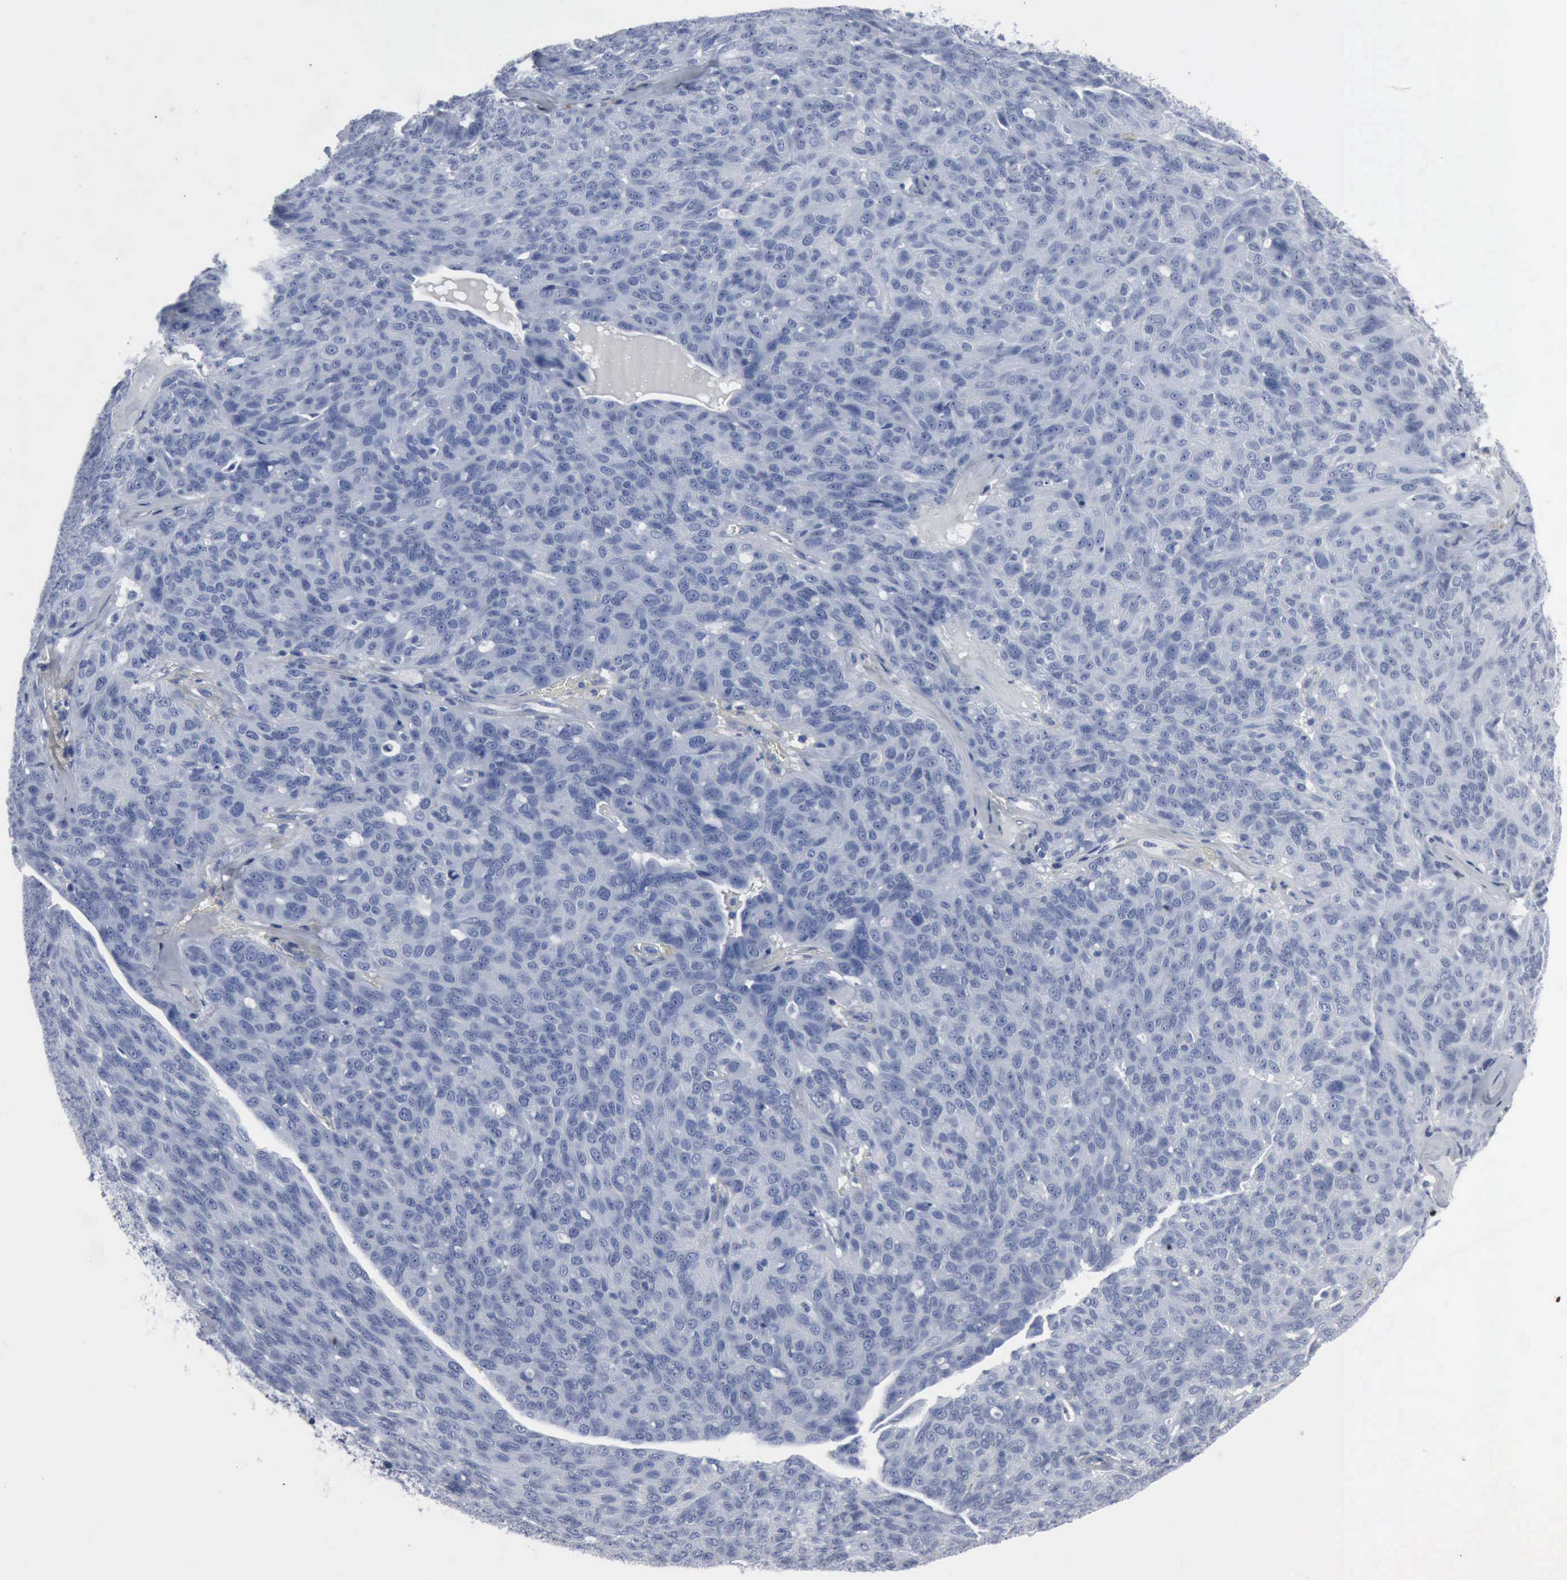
{"staining": {"intensity": "negative", "quantity": "none", "location": "none"}, "tissue": "ovarian cancer", "cell_type": "Tumor cells", "image_type": "cancer", "snomed": [{"axis": "morphology", "description": "Carcinoma, endometroid"}, {"axis": "topography", "description": "Ovary"}], "caption": "DAB immunohistochemical staining of ovarian cancer demonstrates no significant staining in tumor cells.", "gene": "DMD", "patient": {"sex": "female", "age": 60}}